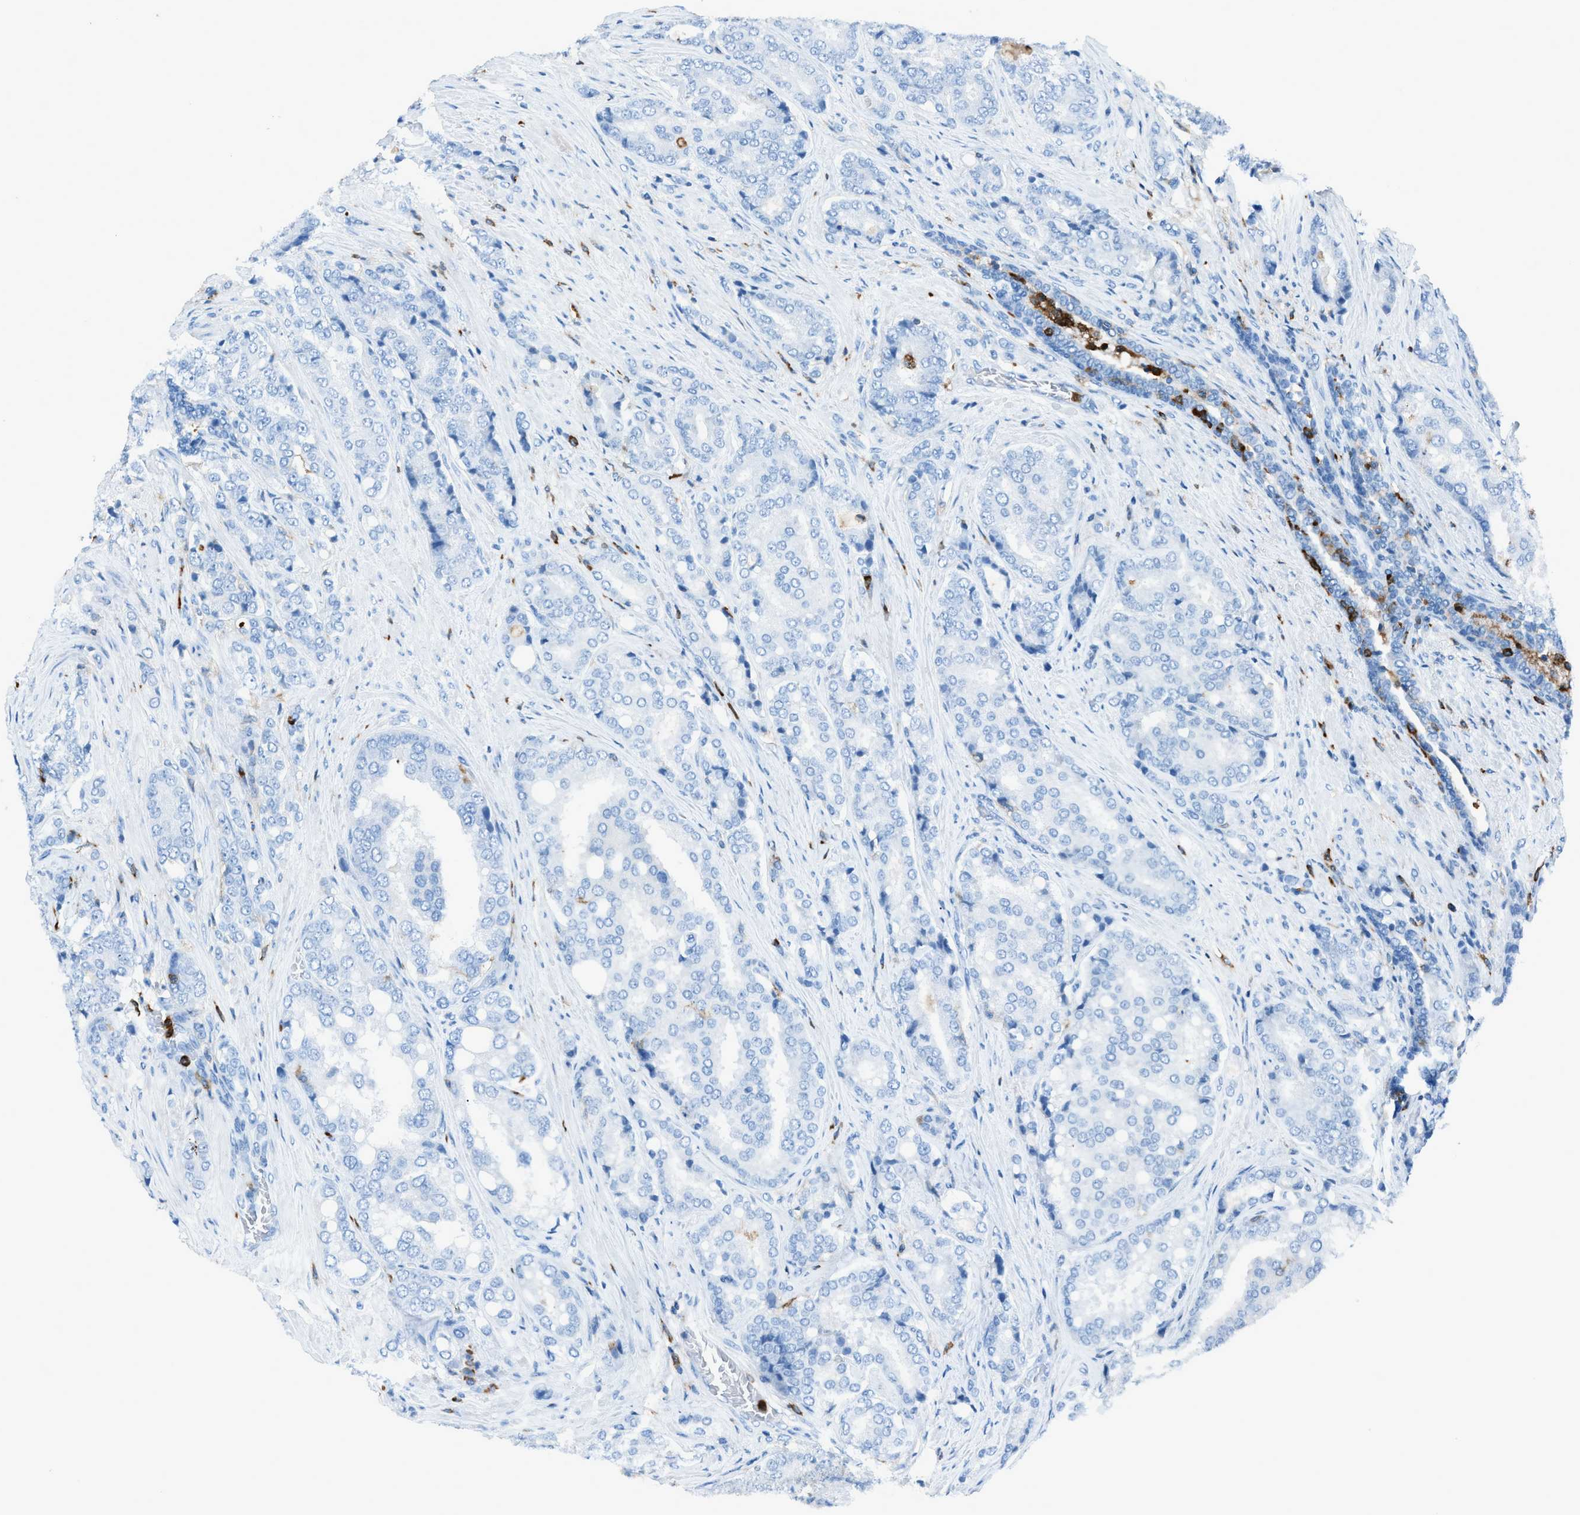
{"staining": {"intensity": "negative", "quantity": "none", "location": "none"}, "tissue": "prostate cancer", "cell_type": "Tumor cells", "image_type": "cancer", "snomed": [{"axis": "morphology", "description": "Adenocarcinoma, High grade"}, {"axis": "topography", "description": "Prostate"}], "caption": "This image is of high-grade adenocarcinoma (prostate) stained with immunohistochemistry to label a protein in brown with the nuclei are counter-stained blue. There is no staining in tumor cells.", "gene": "ITGB2", "patient": {"sex": "male", "age": 50}}